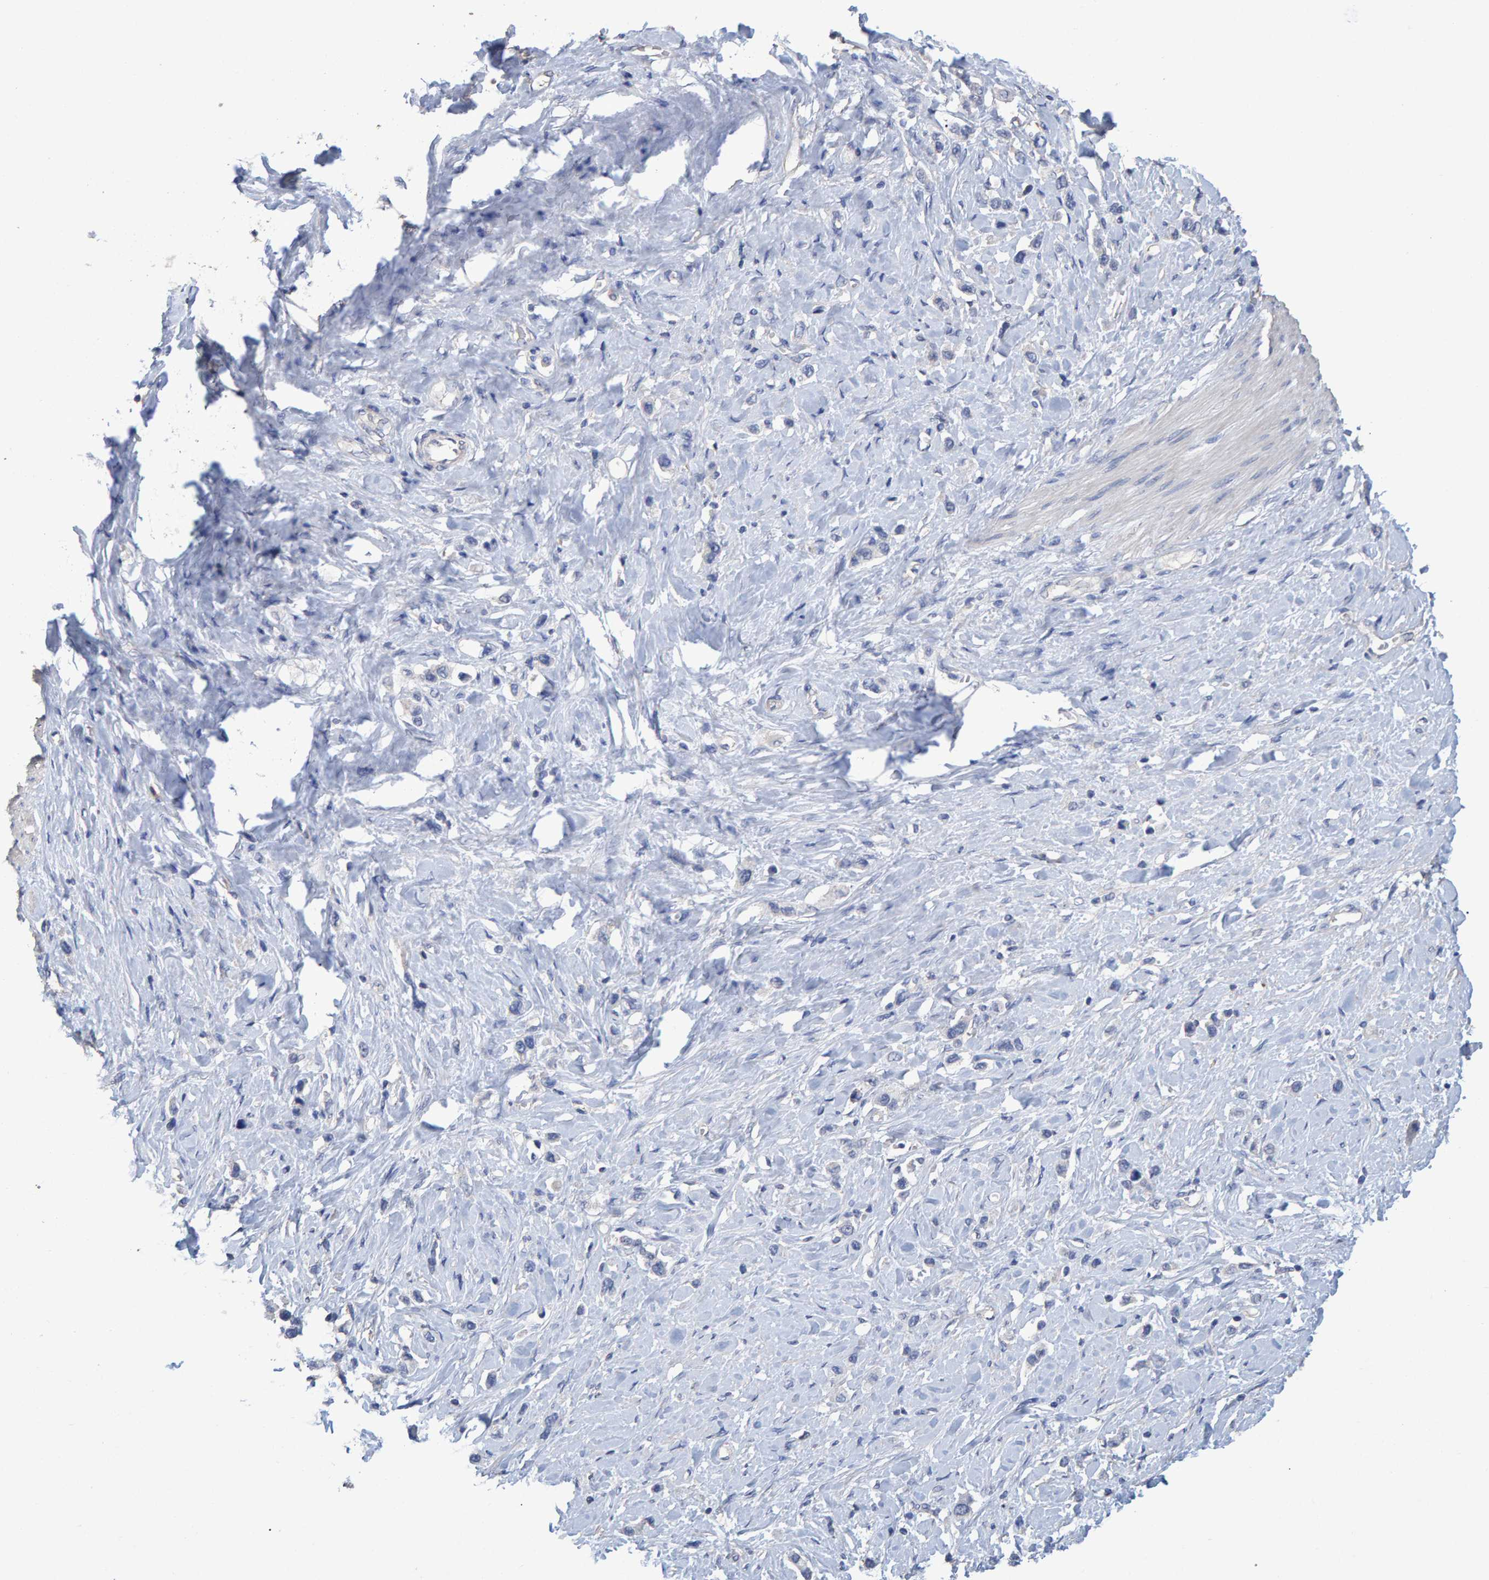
{"staining": {"intensity": "negative", "quantity": "none", "location": "none"}, "tissue": "stomach cancer", "cell_type": "Tumor cells", "image_type": "cancer", "snomed": [{"axis": "morphology", "description": "Adenocarcinoma, NOS"}, {"axis": "topography", "description": "Stomach"}], "caption": "Tumor cells are negative for protein expression in human stomach adenocarcinoma.", "gene": "HEMGN", "patient": {"sex": "female", "age": 65}}